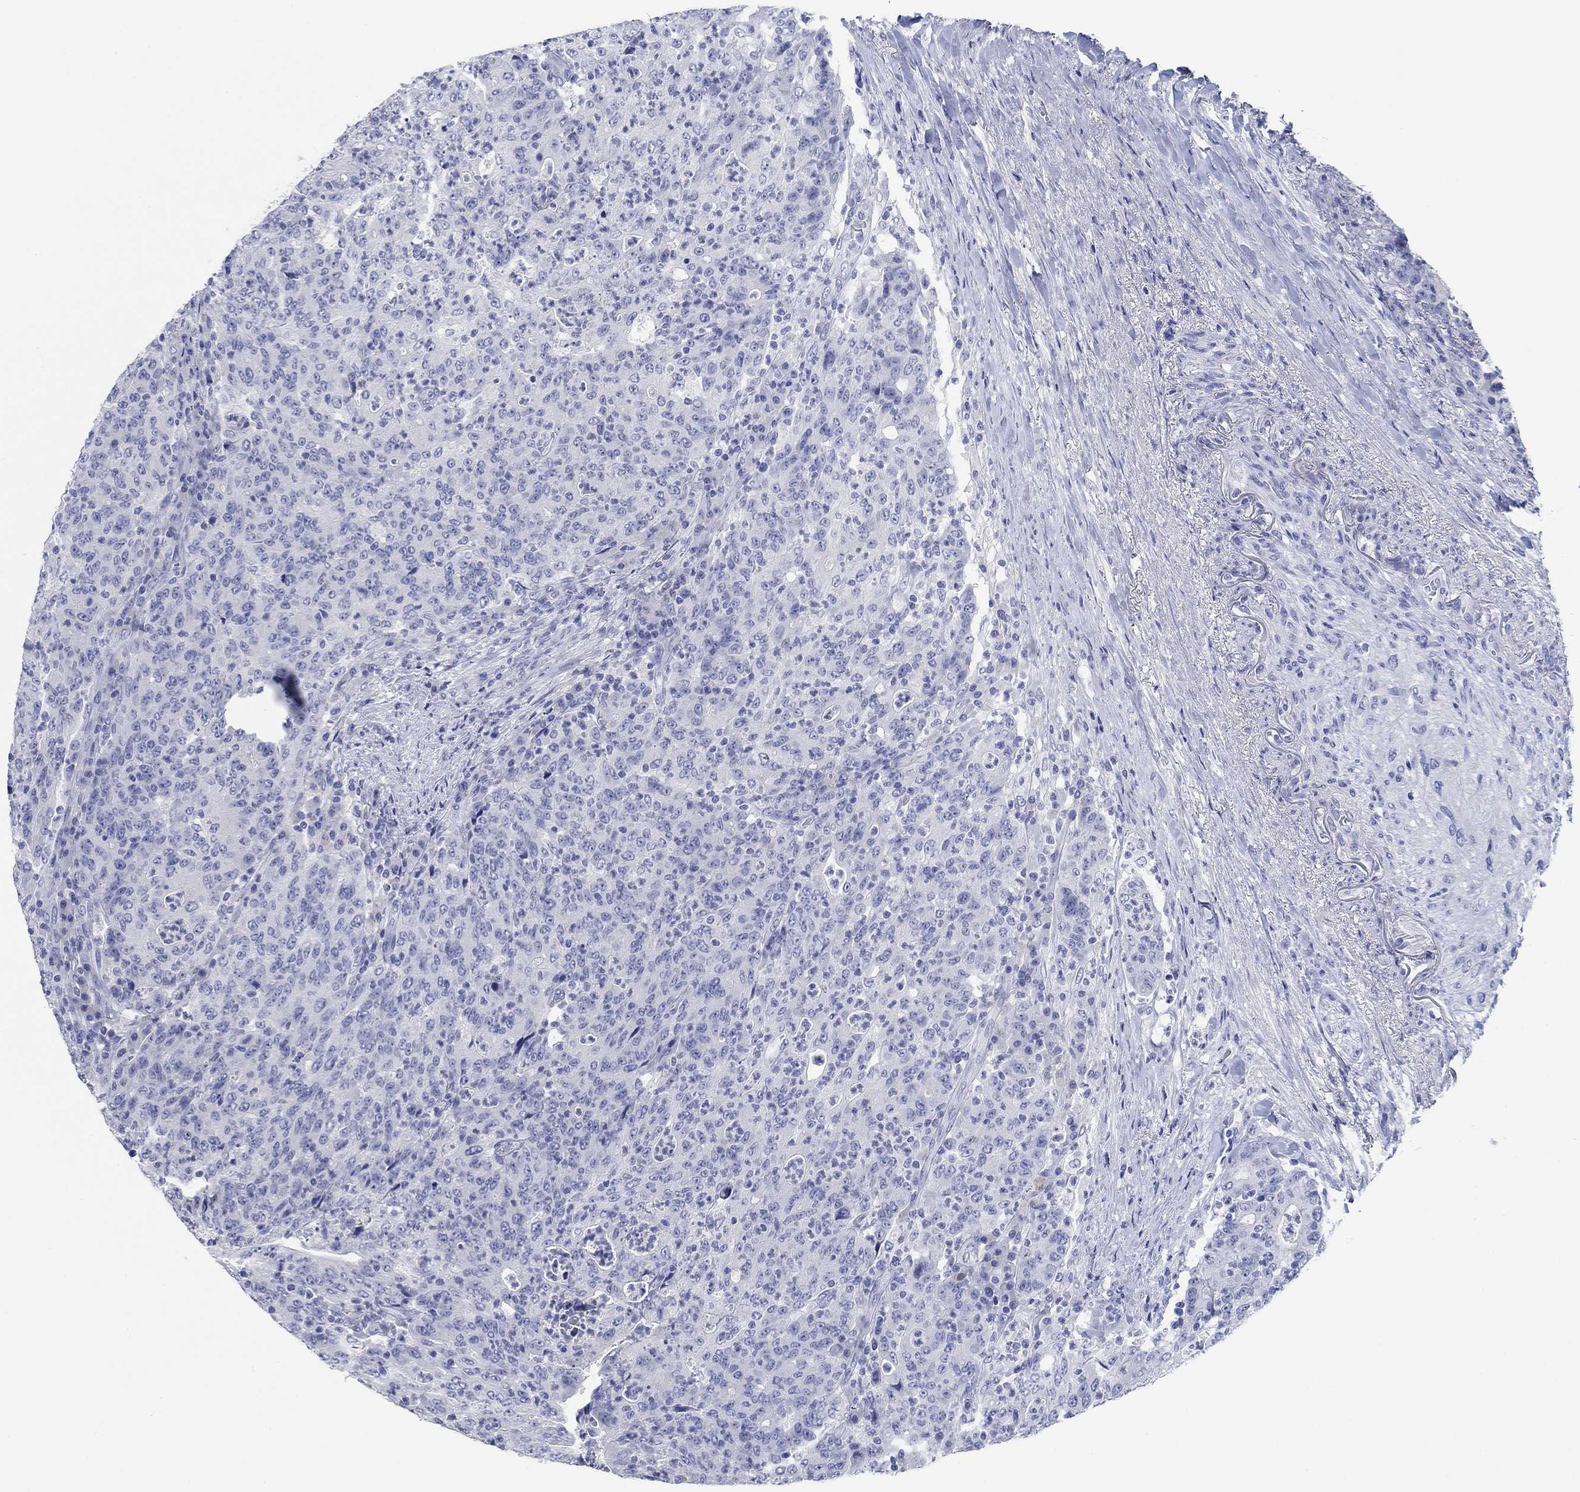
{"staining": {"intensity": "negative", "quantity": "none", "location": "none"}, "tissue": "colorectal cancer", "cell_type": "Tumor cells", "image_type": "cancer", "snomed": [{"axis": "morphology", "description": "Adenocarcinoma, NOS"}, {"axis": "topography", "description": "Colon"}], "caption": "Immunohistochemistry (IHC) of colorectal adenocarcinoma shows no expression in tumor cells.", "gene": "POU5F1", "patient": {"sex": "male", "age": 70}}